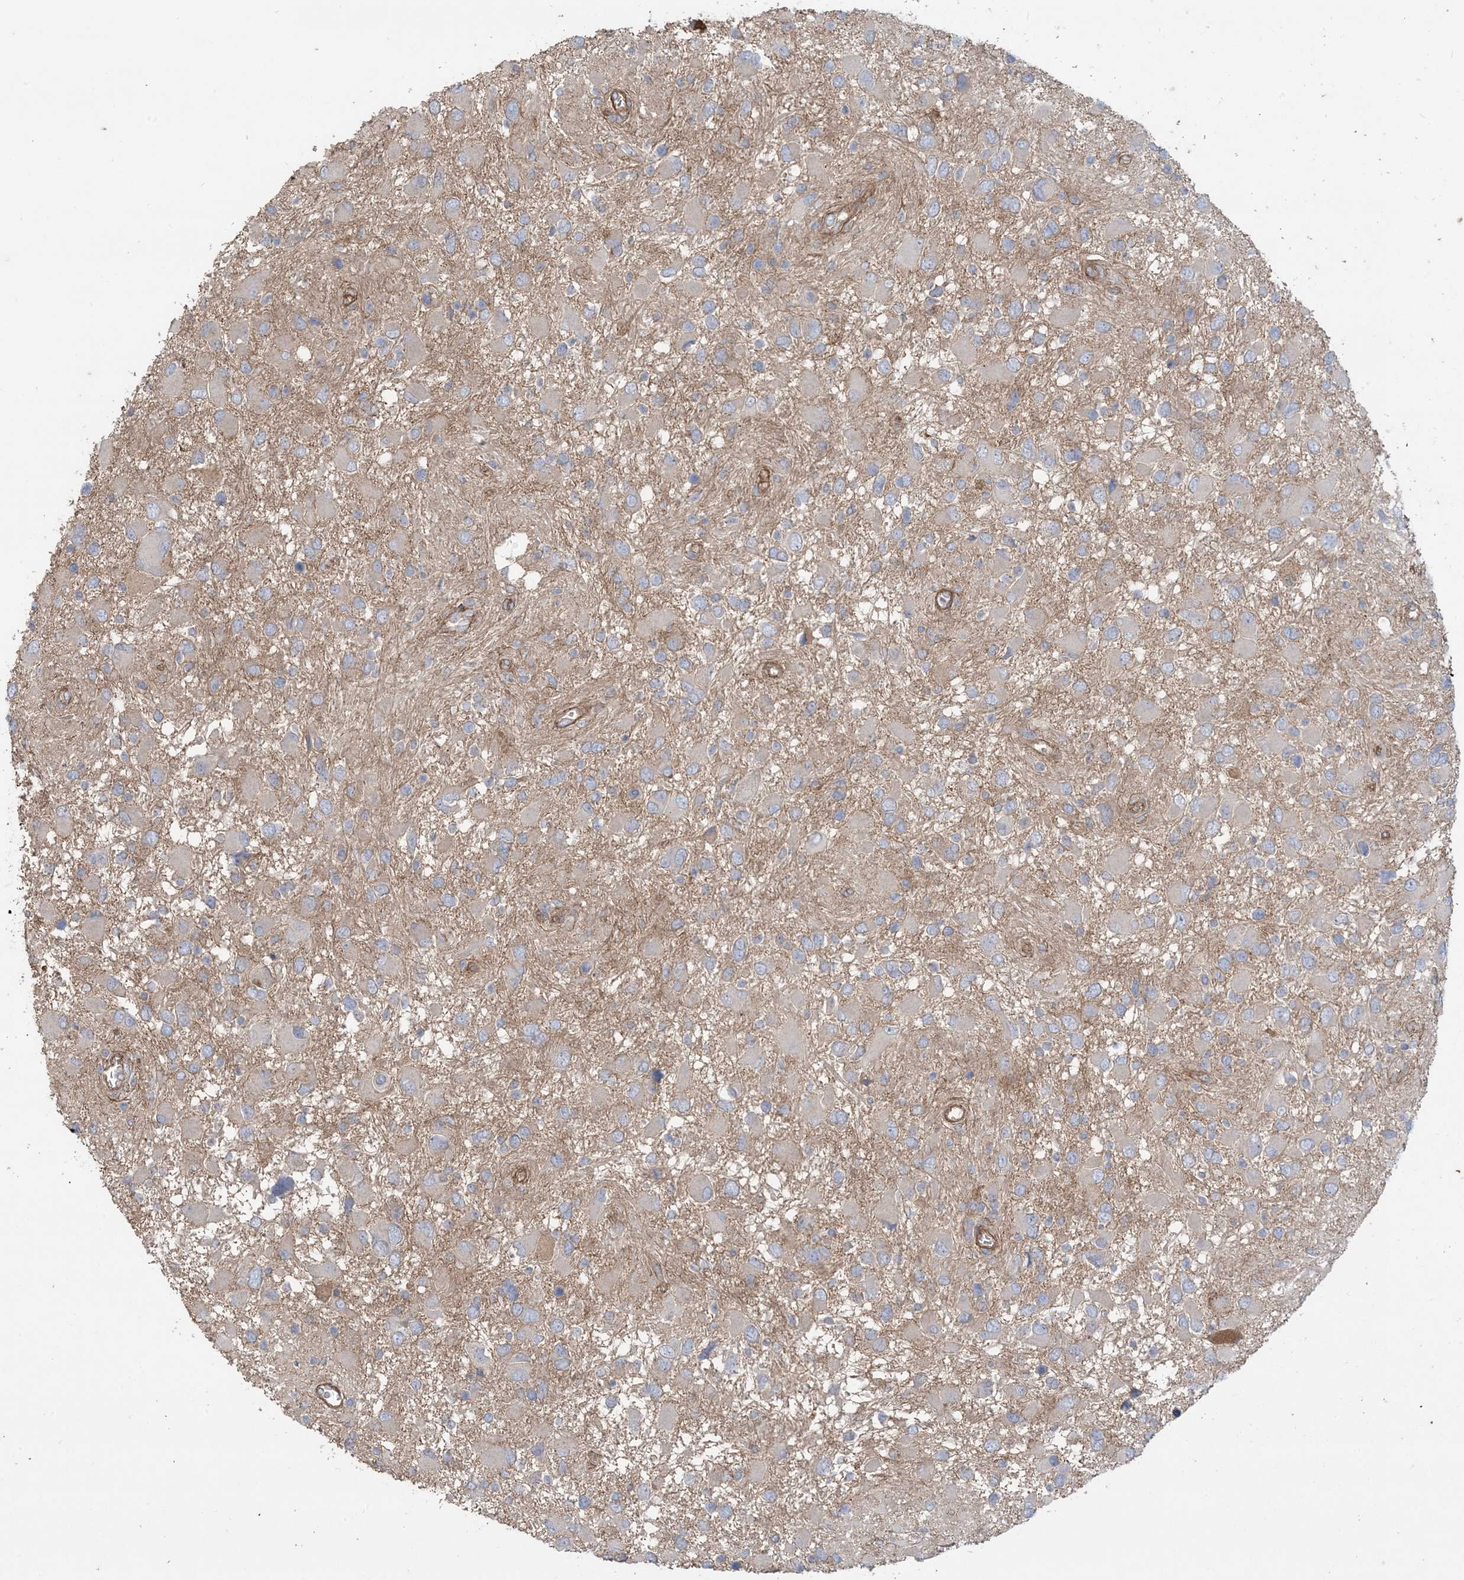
{"staining": {"intensity": "weak", "quantity": "25%-75%", "location": "cytoplasmic/membranous"}, "tissue": "glioma", "cell_type": "Tumor cells", "image_type": "cancer", "snomed": [{"axis": "morphology", "description": "Glioma, malignant, High grade"}, {"axis": "topography", "description": "Brain"}], "caption": "Weak cytoplasmic/membranous positivity is seen in approximately 25%-75% of tumor cells in glioma.", "gene": "CCNY", "patient": {"sex": "male", "age": 53}}